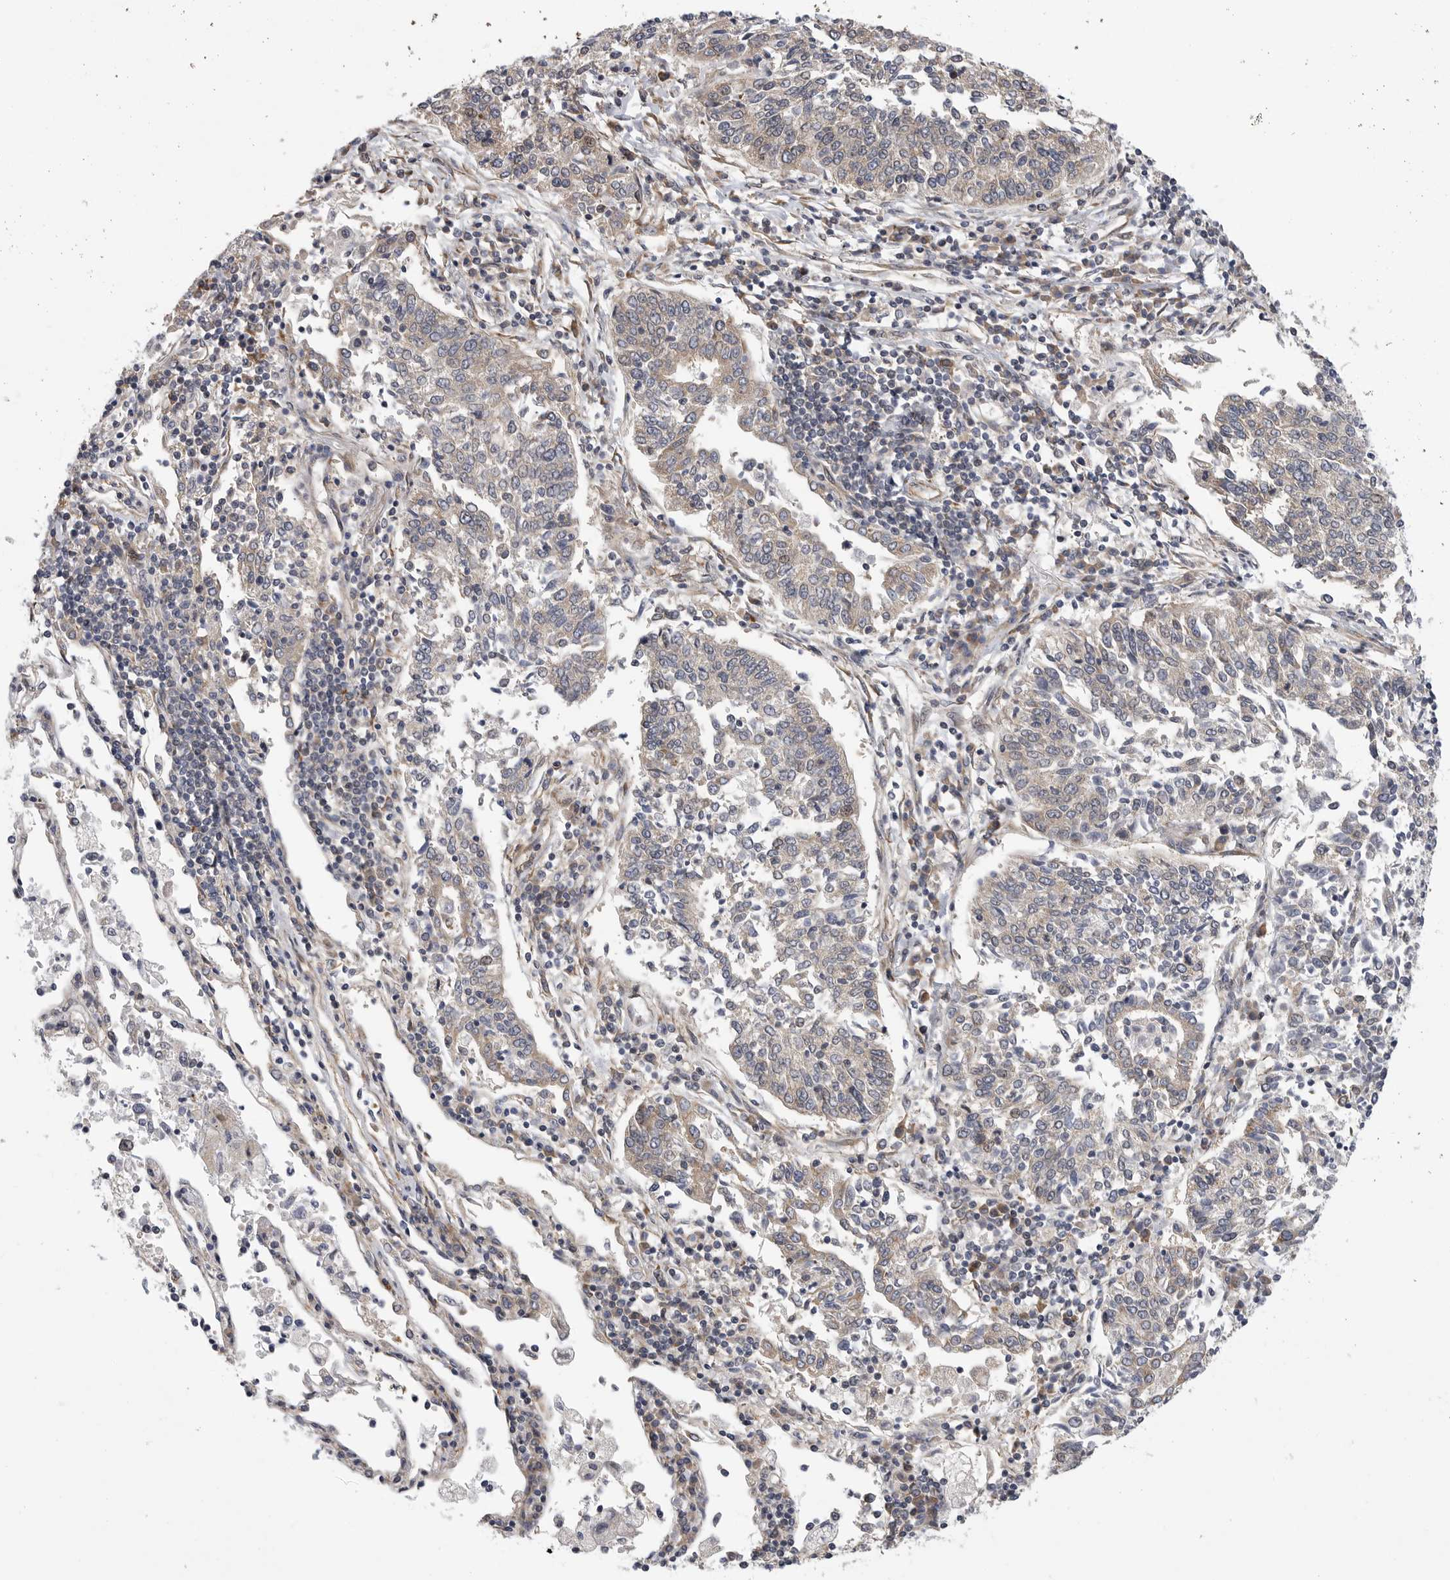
{"staining": {"intensity": "negative", "quantity": "none", "location": "none"}, "tissue": "lung cancer", "cell_type": "Tumor cells", "image_type": "cancer", "snomed": [{"axis": "morphology", "description": "Normal tissue, NOS"}, {"axis": "morphology", "description": "Squamous cell carcinoma, NOS"}, {"axis": "topography", "description": "Cartilage tissue"}, {"axis": "topography", "description": "Lung"}, {"axis": "topography", "description": "Peripheral nerve tissue"}], "caption": "Lung cancer stained for a protein using immunohistochemistry (IHC) reveals no staining tumor cells.", "gene": "FBXO43", "patient": {"sex": "female", "age": 49}}